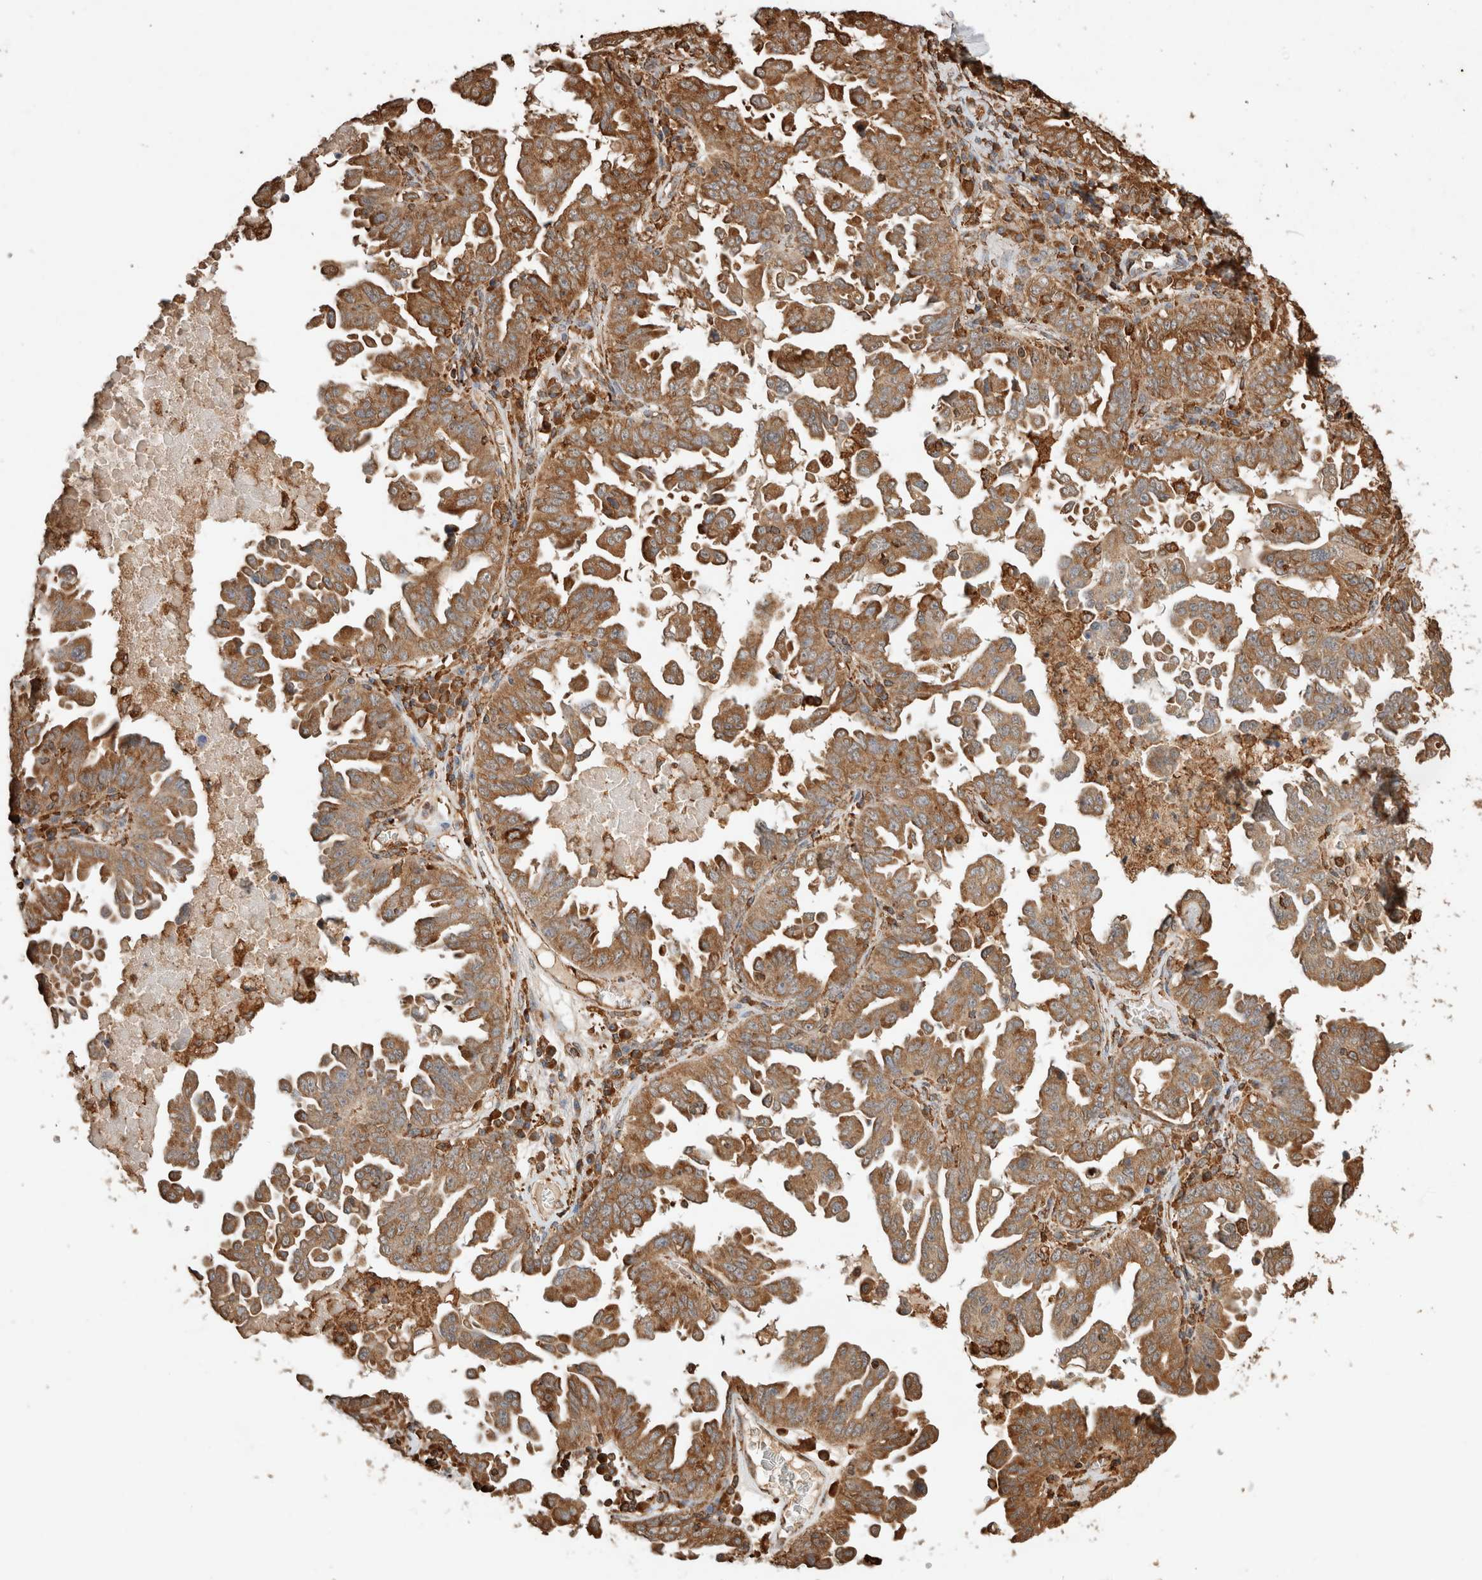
{"staining": {"intensity": "moderate", "quantity": ">75%", "location": "cytoplasmic/membranous"}, "tissue": "ovarian cancer", "cell_type": "Tumor cells", "image_type": "cancer", "snomed": [{"axis": "morphology", "description": "Carcinoma, endometroid"}, {"axis": "topography", "description": "Ovary"}], "caption": "Immunohistochemical staining of ovarian cancer (endometroid carcinoma) demonstrates moderate cytoplasmic/membranous protein positivity in about >75% of tumor cells.", "gene": "ERAP1", "patient": {"sex": "female", "age": 62}}